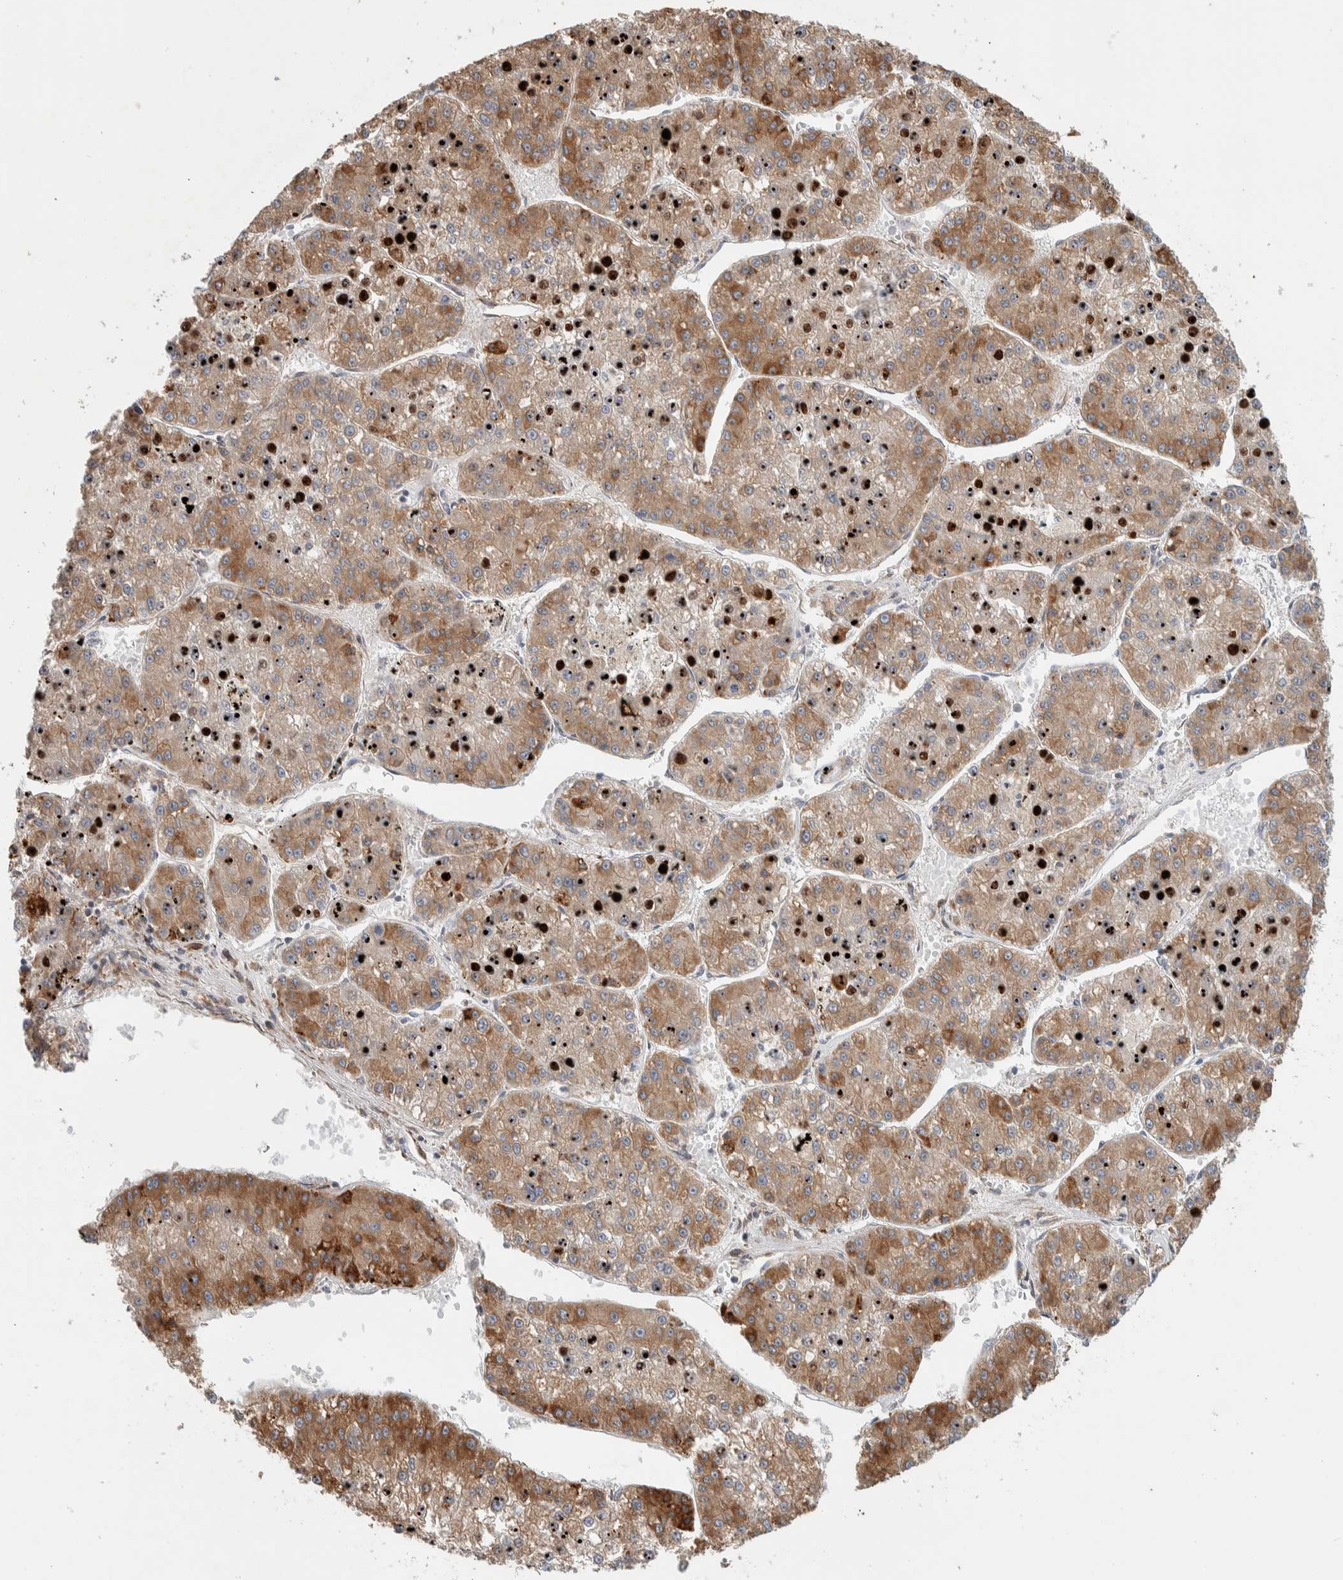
{"staining": {"intensity": "moderate", "quantity": ">75%", "location": "cytoplasmic/membranous,nuclear"}, "tissue": "liver cancer", "cell_type": "Tumor cells", "image_type": "cancer", "snomed": [{"axis": "morphology", "description": "Carcinoma, Hepatocellular, NOS"}, {"axis": "topography", "description": "Liver"}], "caption": "About >75% of tumor cells in liver cancer (hepatocellular carcinoma) show moderate cytoplasmic/membranous and nuclear protein positivity as visualized by brown immunohistochemical staining.", "gene": "ADCY8", "patient": {"sex": "female", "age": 73}}